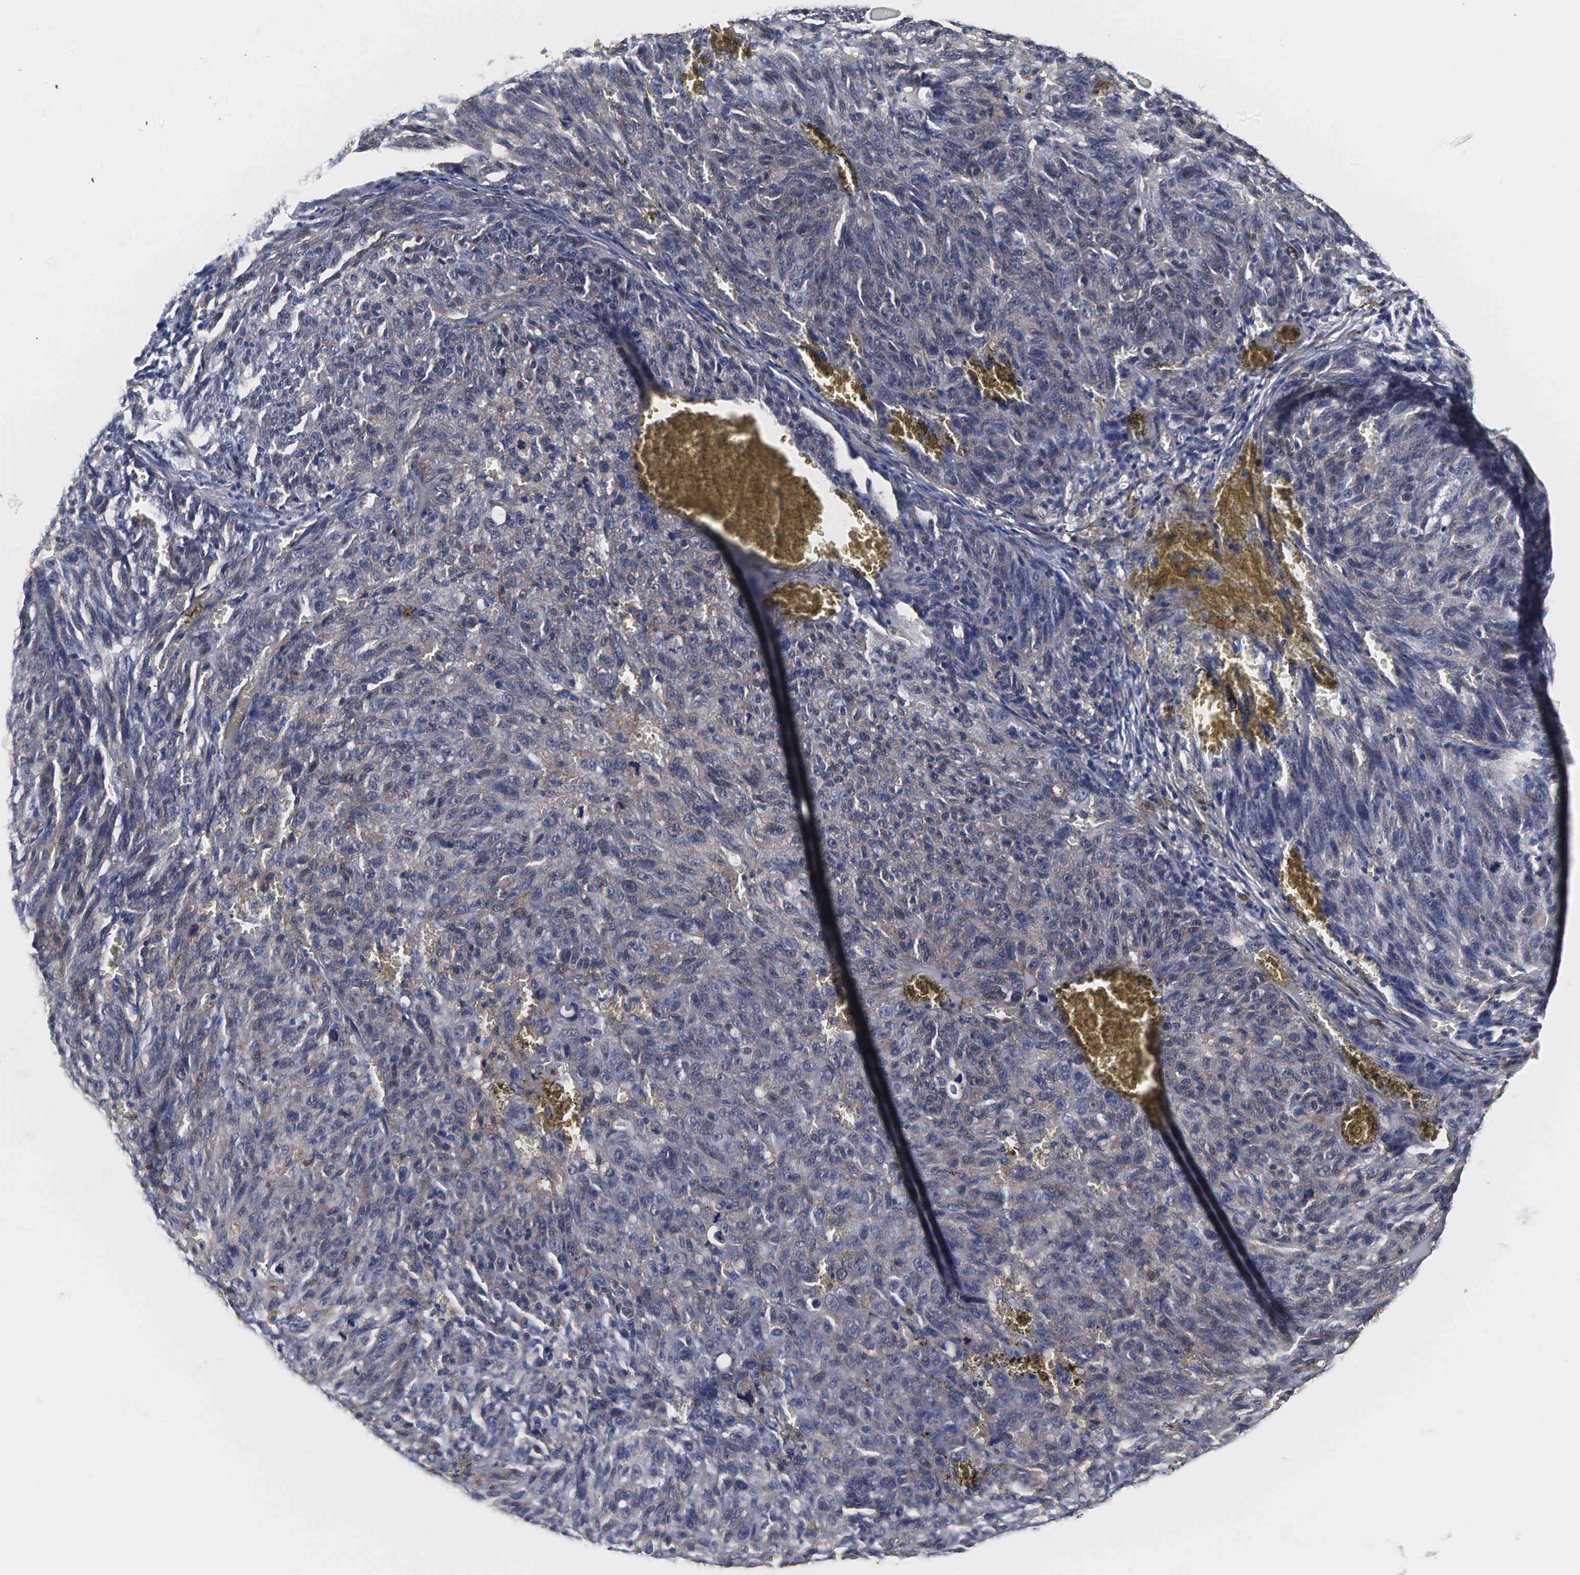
{"staining": {"intensity": "weak", "quantity": "<25%", "location": "cytoplasmic/membranous"}, "tissue": "melanoma", "cell_type": "Tumor cells", "image_type": "cancer", "snomed": [{"axis": "morphology", "description": "Malignant melanoma, NOS"}, {"axis": "topography", "description": "Skin"}], "caption": "The micrograph demonstrates no staining of tumor cells in malignant melanoma.", "gene": "SPIN1", "patient": {"sex": "male", "age": 76}}